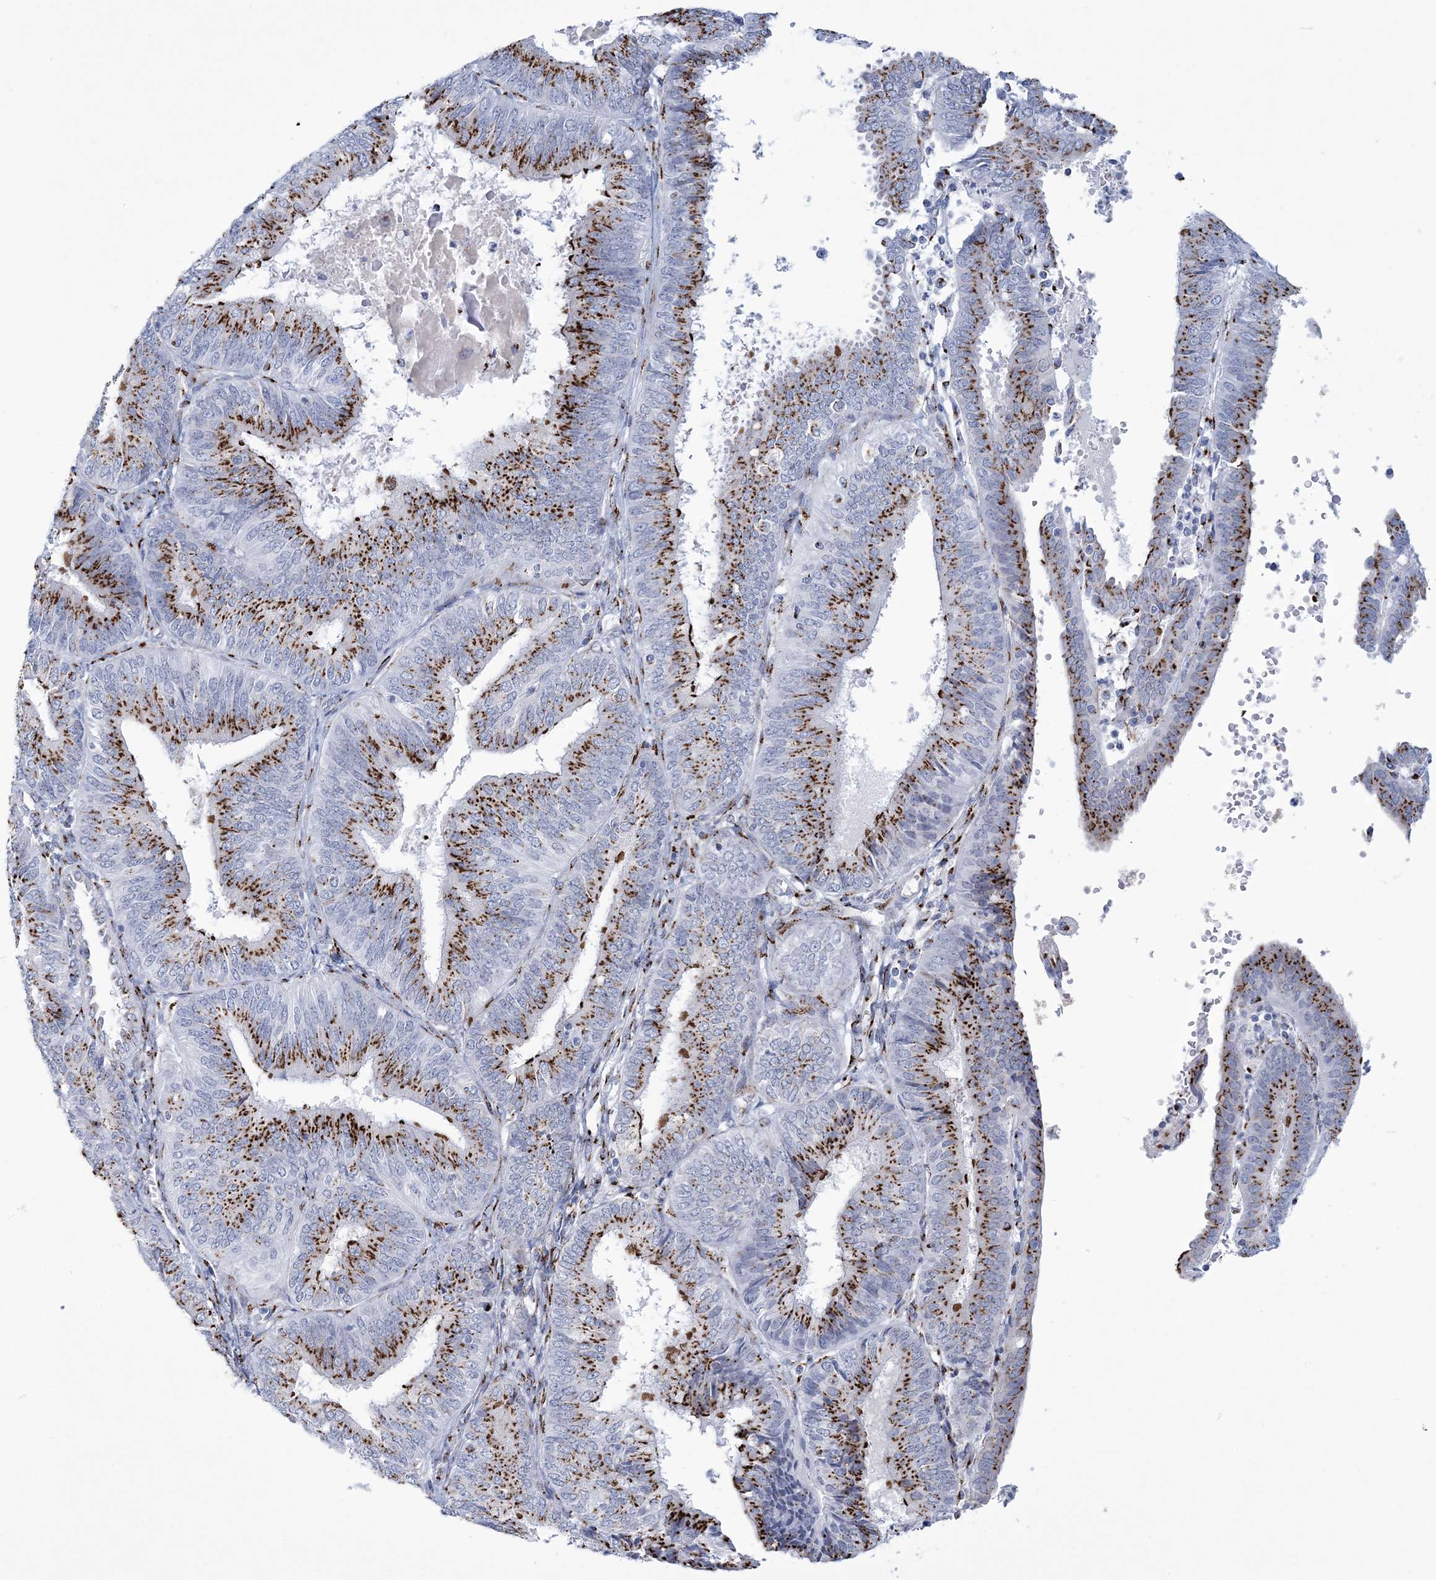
{"staining": {"intensity": "moderate", "quantity": ">75%", "location": "cytoplasmic/membranous"}, "tissue": "endometrial cancer", "cell_type": "Tumor cells", "image_type": "cancer", "snomed": [{"axis": "morphology", "description": "Adenocarcinoma, NOS"}, {"axis": "topography", "description": "Endometrium"}], "caption": "Moderate cytoplasmic/membranous staining for a protein is identified in approximately >75% of tumor cells of endometrial adenocarcinoma using immunohistochemistry.", "gene": "SLX9", "patient": {"sex": "female", "age": 58}}